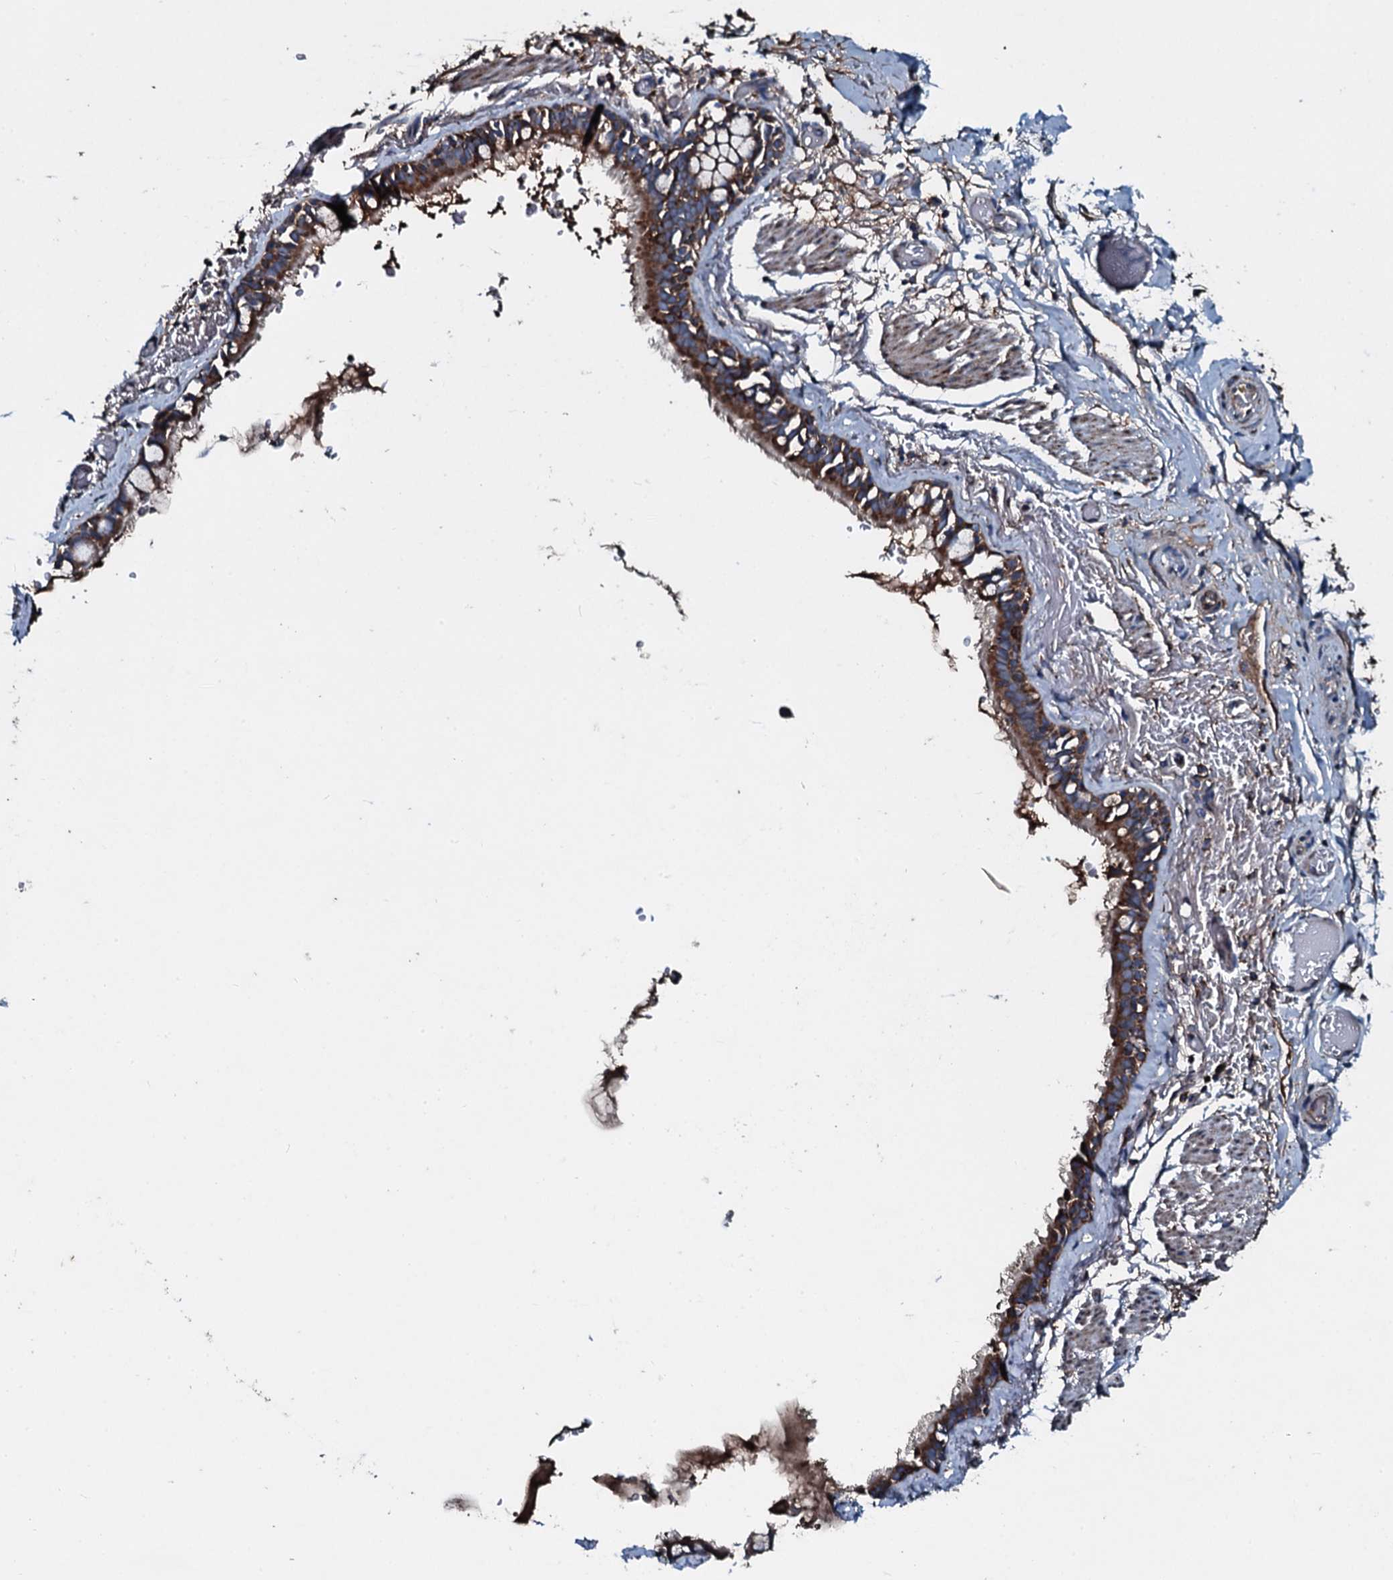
{"staining": {"intensity": "strong", "quantity": ">75%", "location": "cytoplasmic/membranous"}, "tissue": "bronchus", "cell_type": "Respiratory epithelial cells", "image_type": "normal", "snomed": [{"axis": "morphology", "description": "Normal tissue, NOS"}, {"axis": "topography", "description": "Cartilage tissue"}], "caption": "Bronchus stained with IHC exhibits strong cytoplasmic/membranous positivity in approximately >75% of respiratory epithelial cells. (DAB (3,3'-diaminobenzidine) IHC, brown staining for protein, blue staining for nuclei).", "gene": "ACSS3", "patient": {"sex": "male", "age": 63}}